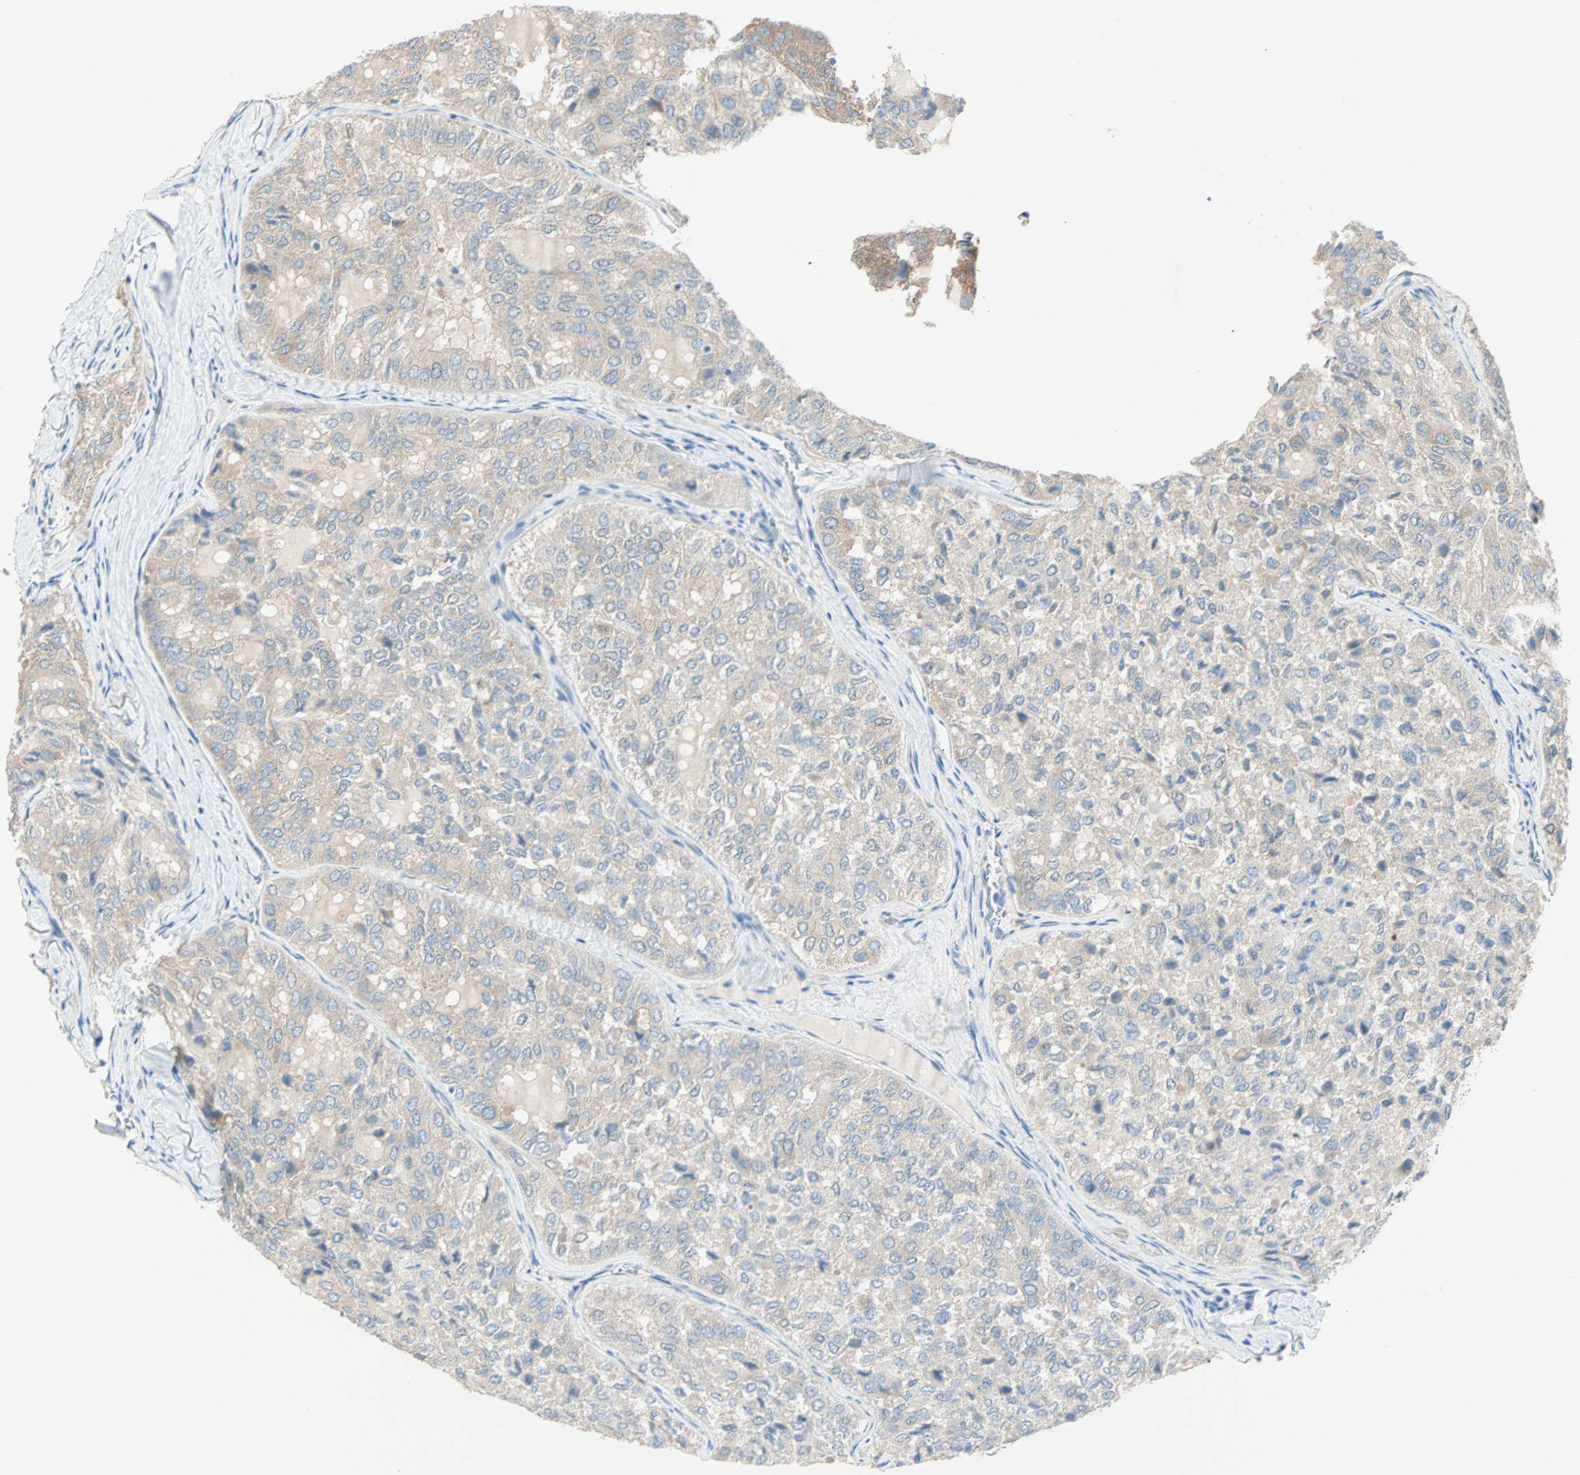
{"staining": {"intensity": "moderate", "quantity": ">75%", "location": "cytoplasmic/membranous"}, "tissue": "thyroid cancer", "cell_type": "Tumor cells", "image_type": "cancer", "snomed": [{"axis": "morphology", "description": "Normal tissue, NOS"}, {"axis": "morphology", "description": "Papillary adenocarcinoma, NOS"}, {"axis": "topography", "description": "Thyroid gland"}], "caption": "The photomicrograph demonstrates staining of thyroid papillary adenocarcinoma, revealing moderate cytoplasmic/membranous protein positivity (brown color) within tumor cells.", "gene": "ATF6", "patient": {"sex": "female", "age": 30}}